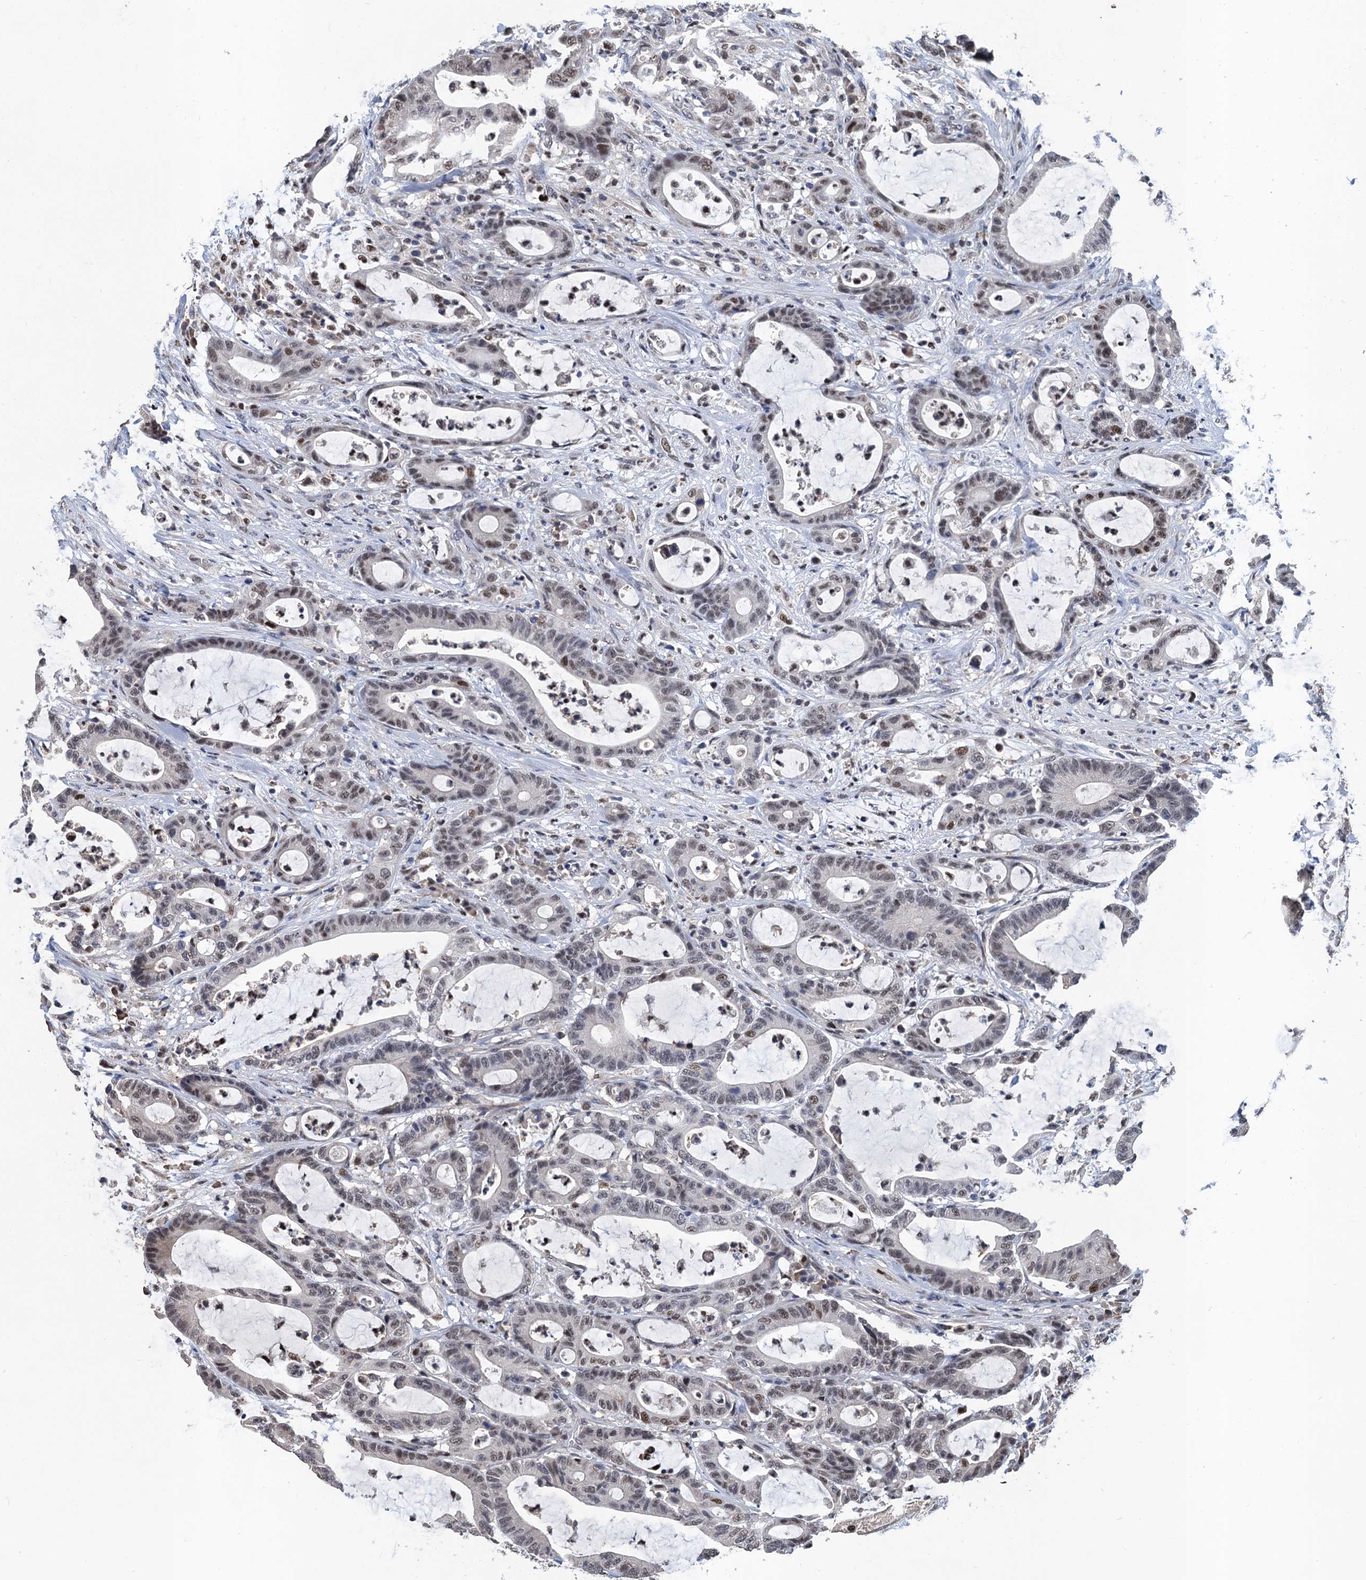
{"staining": {"intensity": "moderate", "quantity": "<25%", "location": "nuclear"}, "tissue": "colorectal cancer", "cell_type": "Tumor cells", "image_type": "cancer", "snomed": [{"axis": "morphology", "description": "Adenocarcinoma, NOS"}, {"axis": "topography", "description": "Colon"}], "caption": "This image displays colorectal cancer (adenocarcinoma) stained with immunohistochemistry to label a protein in brown. The nuclear of tumor cells show moderate positivity for the protein. Nuclei are counter-stained blue.", "gene": "TSEN34", "patient": {"sex": "female", "age": 84}}